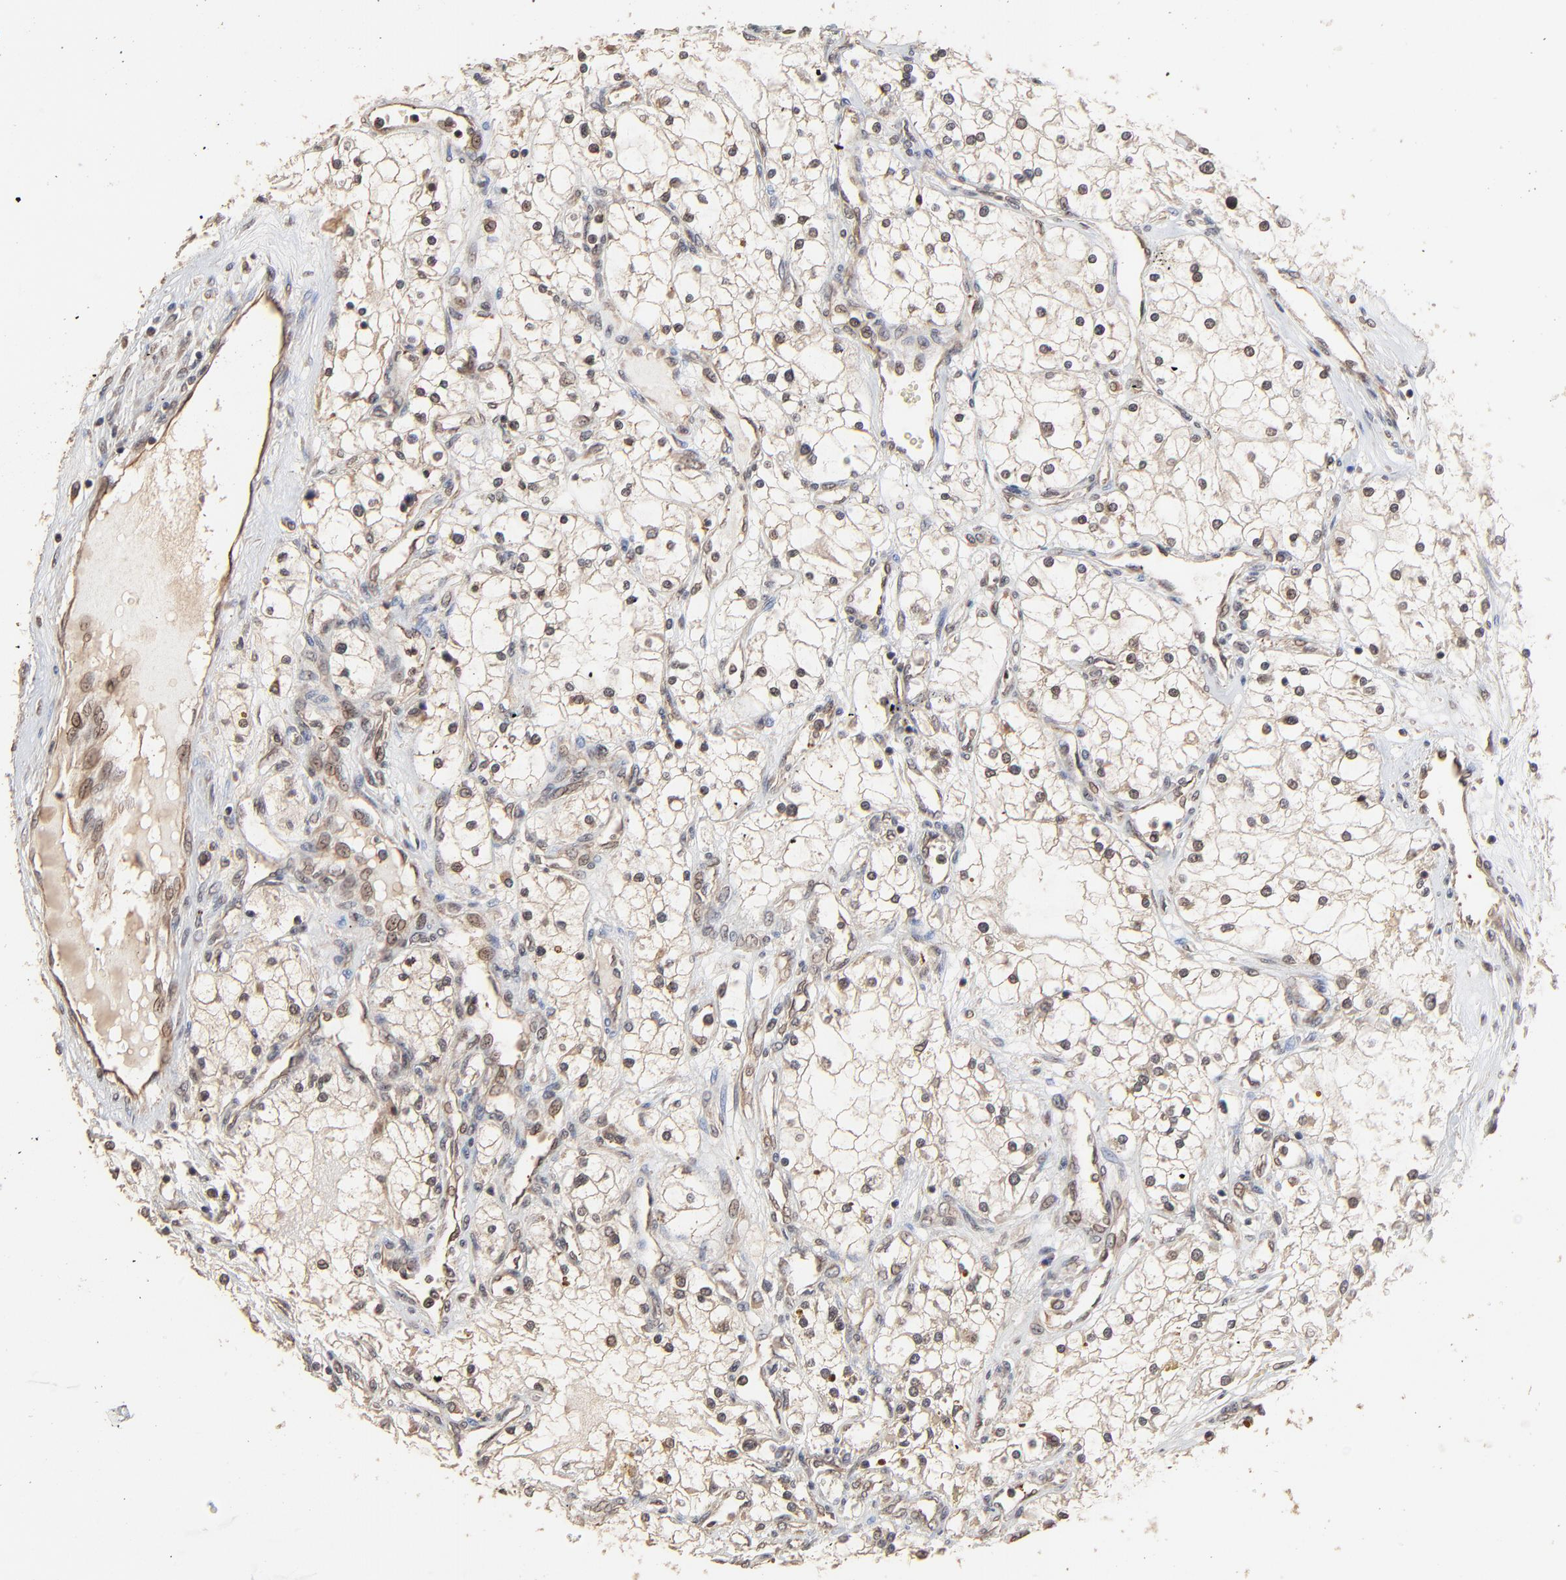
{"staining": {"intensity": "weak", "quantity": "25%-75%", "location": "cytoplasmic/membranous,nuclear"}, "tissue": "renal cancer", "cell_type": "Tumor cells", "image_type": "cancer", "snomed": [{"axis": "morphology", "description": "Adenocarcinoma, NOS"}, {"axis": "topography", "description": "Kidney"}], "caption": "A high-resolution photomicrograph shows immunohistochemistry (IHC) staining of renal cancer, which shows weak cytoplasmic/membranous and nuclear staining in approximately 25%-75% of tumor cells.", "gene": "FAM227A", "patient": {"sex": "male", "age": 61}}